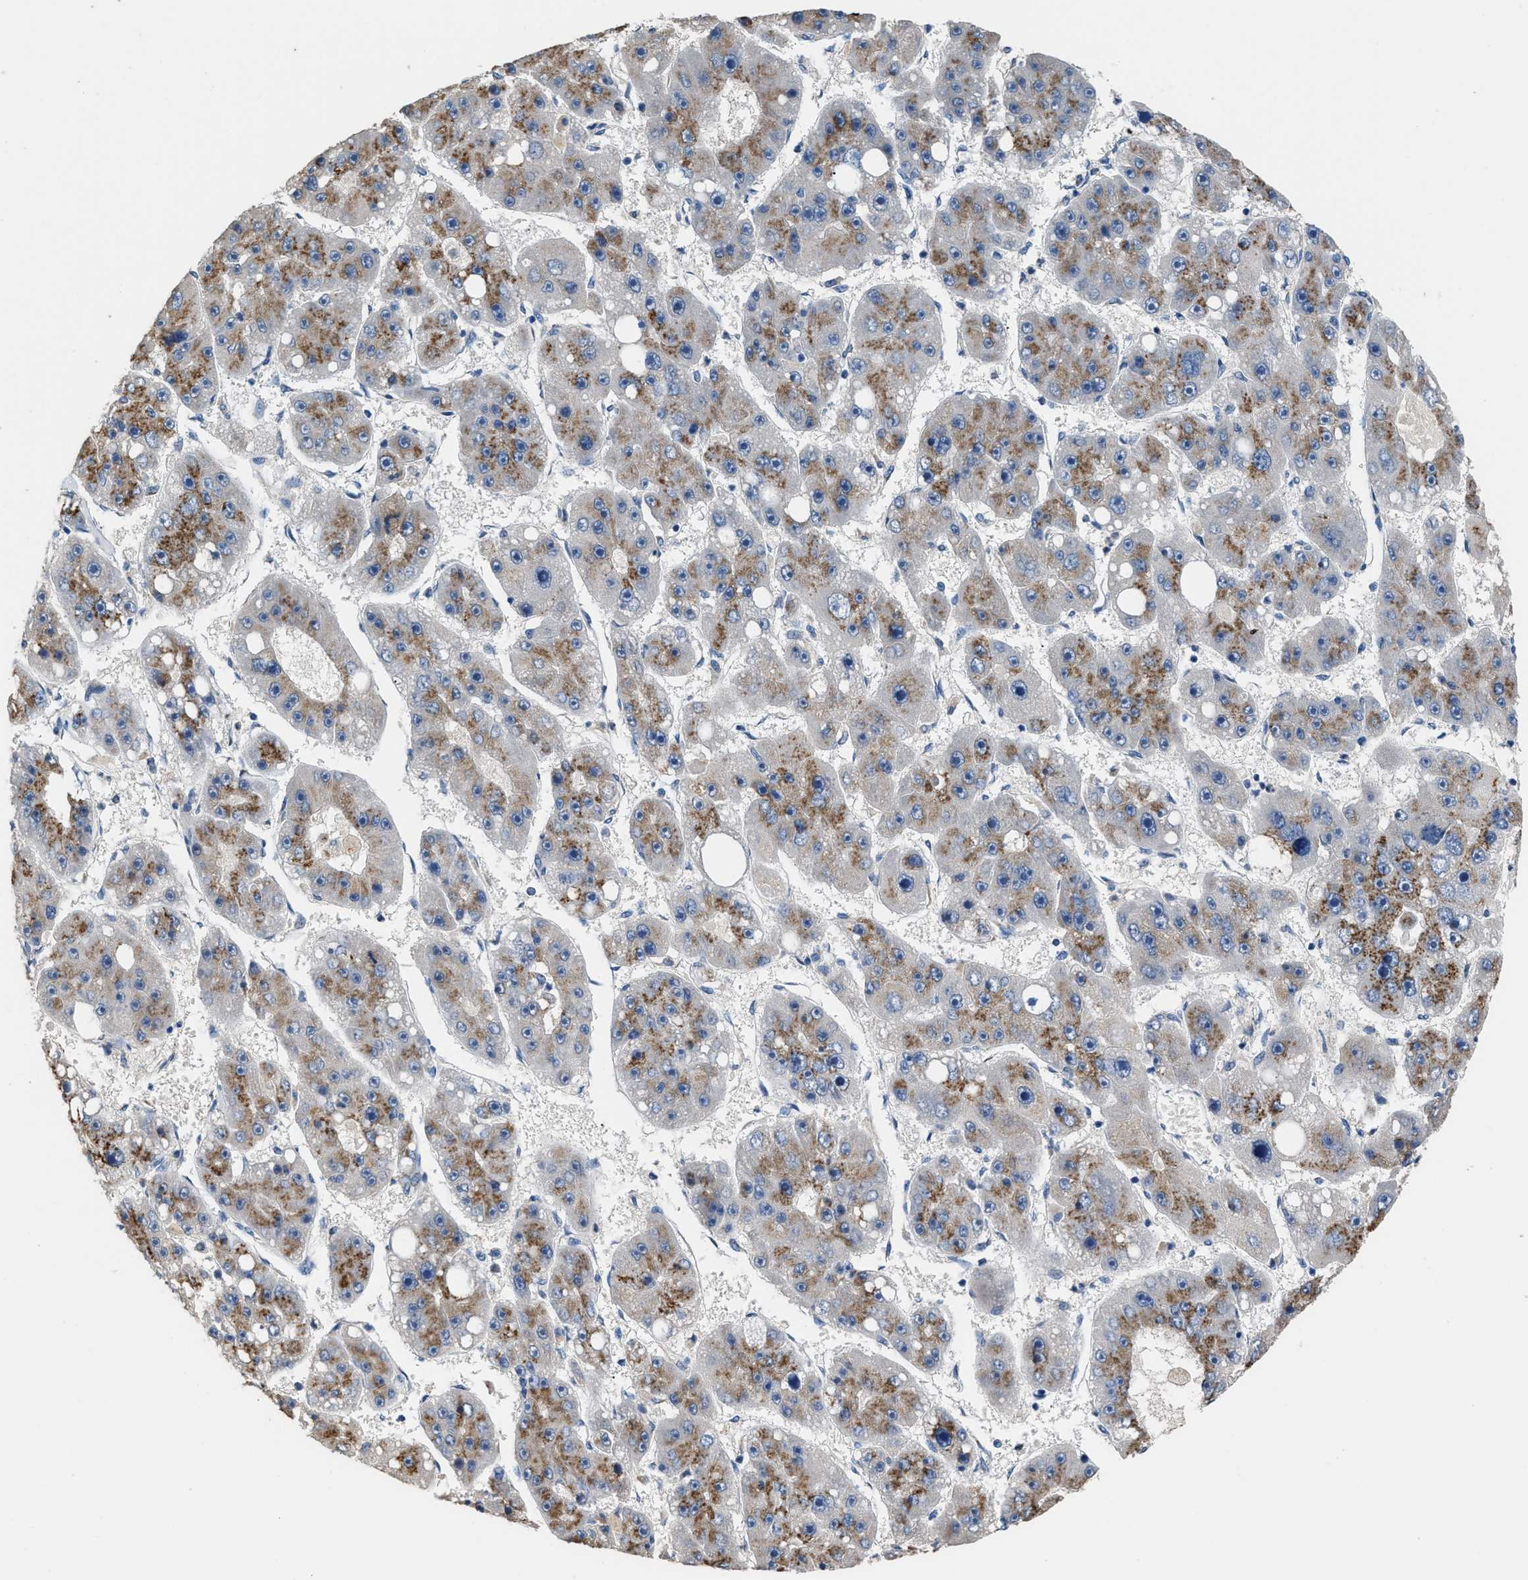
{"staining": {"intensity": "moderate", "quantity": ">75%", "location": "cytoplasmic/membranous"}, "tissue": "liver cancer", "cell_type": "Tumor cells", "image_type": "cancer", "snomed": [{"axis": "morphology", "description": "Carcinoma, Hepatocellular, NOS"}, {"axis": "topography", "description": "Liver"}], "caption": "This histopathology image reveals immunohistochemistry (IHC) staining of human liver hepatocellular carcinoma, with medium moderate cytoplasmic/membranous positivity in about >75% of tumor cells.", "gene": "GOLM1", "patient": {"sex": "female", "age": 61}}